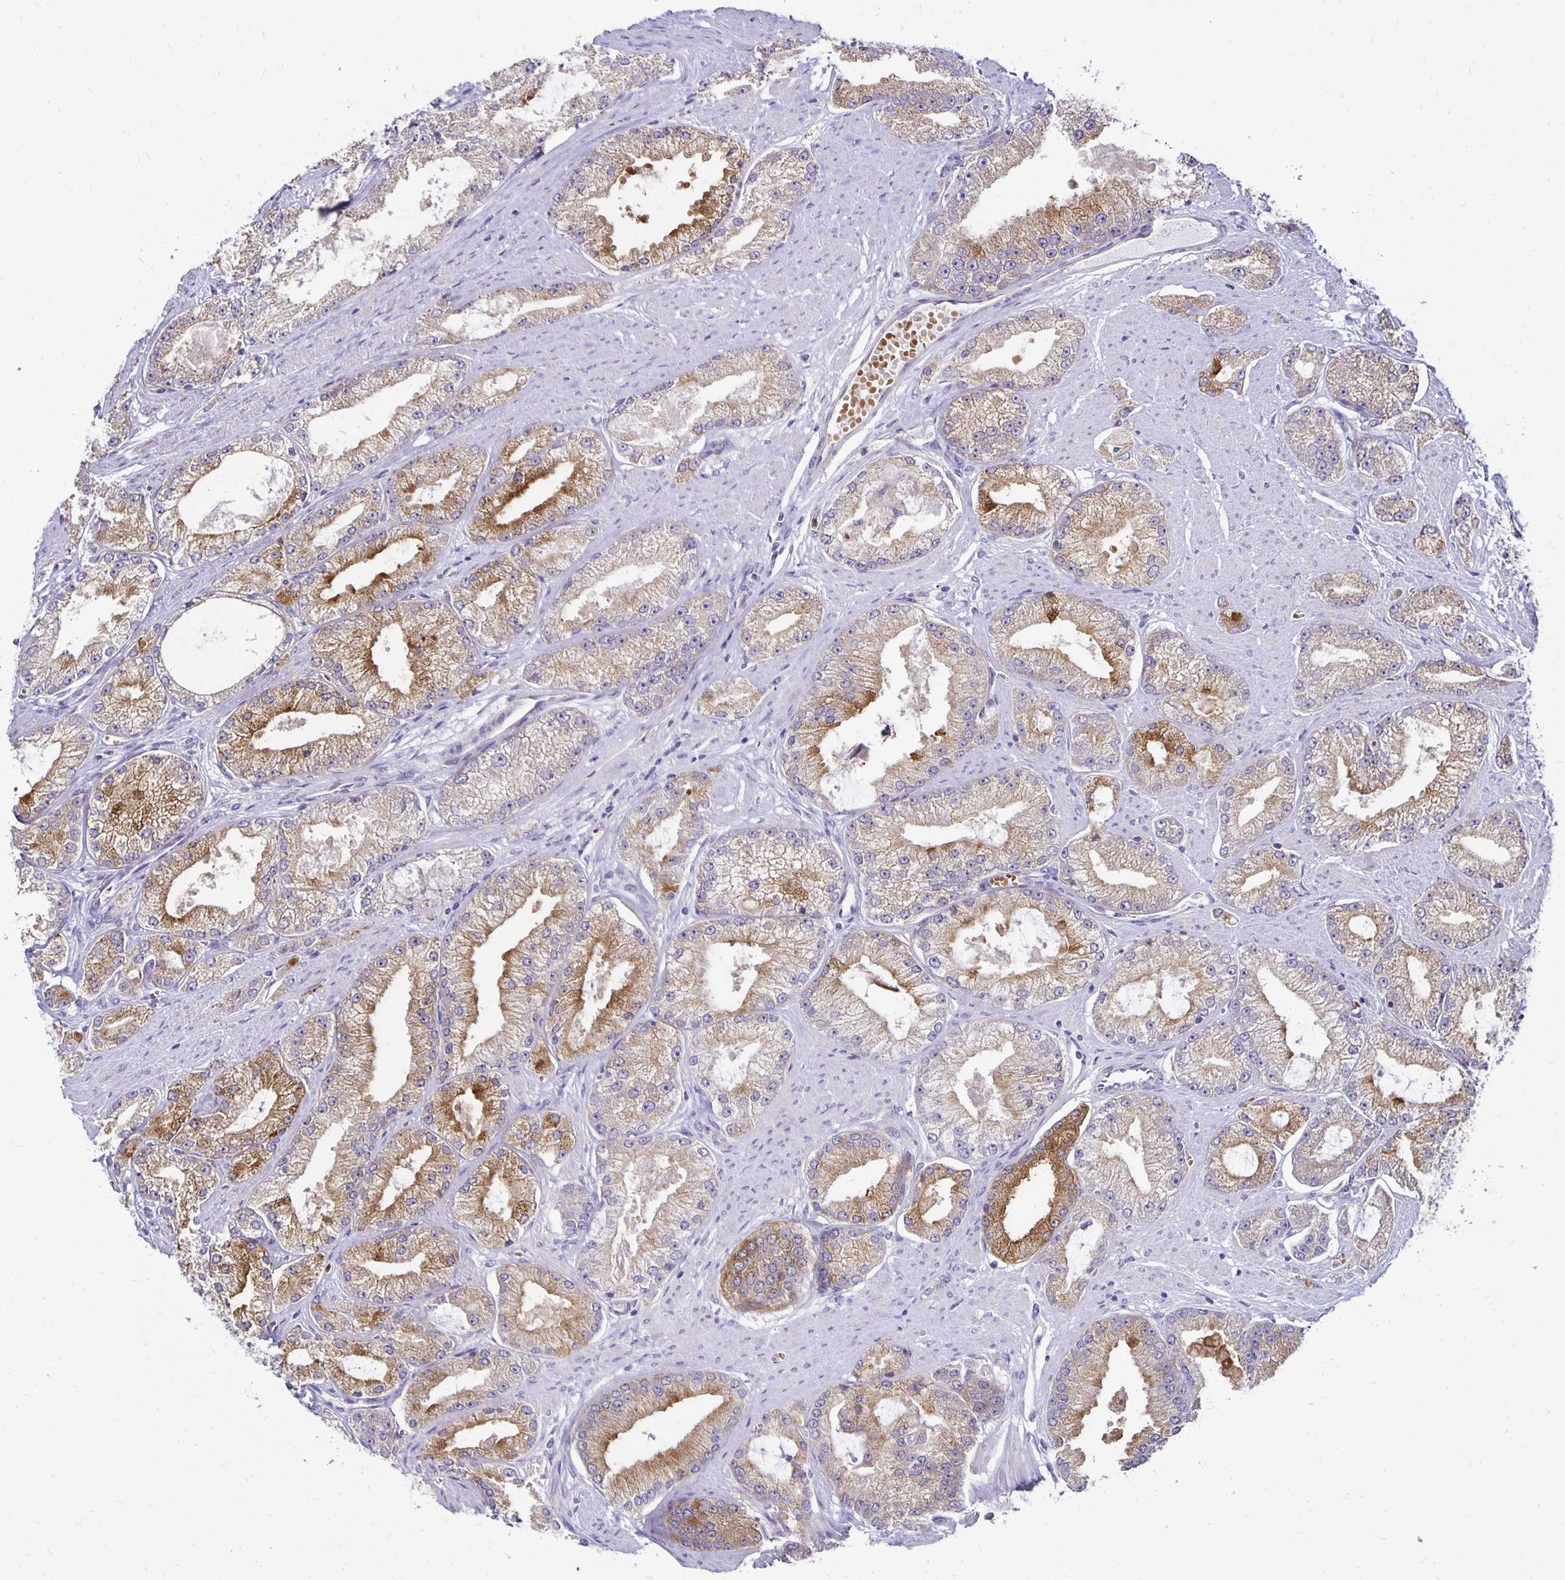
{"staining": {"intensity": "moderate", "quantity": "25%-75%", "location": "cytoplasmic/membranous"}, "tissue": "prostate cancer", "cell_type": "Tumor cells", "image_type": "cancer", "snomed": [{"axis": "morphology", "description": "Adenocarcinoma, High grade"}, {"axis": "topography", "description": "Prostate"}], "caption": "Immunohistochemistry (IHC) image of neoplastic tissue: prostate high-grade adenocarcinoma stained using IHC demonstrates medium levels of moderate protein expression localized specifically in the cytoplasmic/membranous of tumor cells, appearing as a cytoplasmic/membranous brown color.", "gene": "FN3K", "patient": {"sex": "male", "age": 68}}